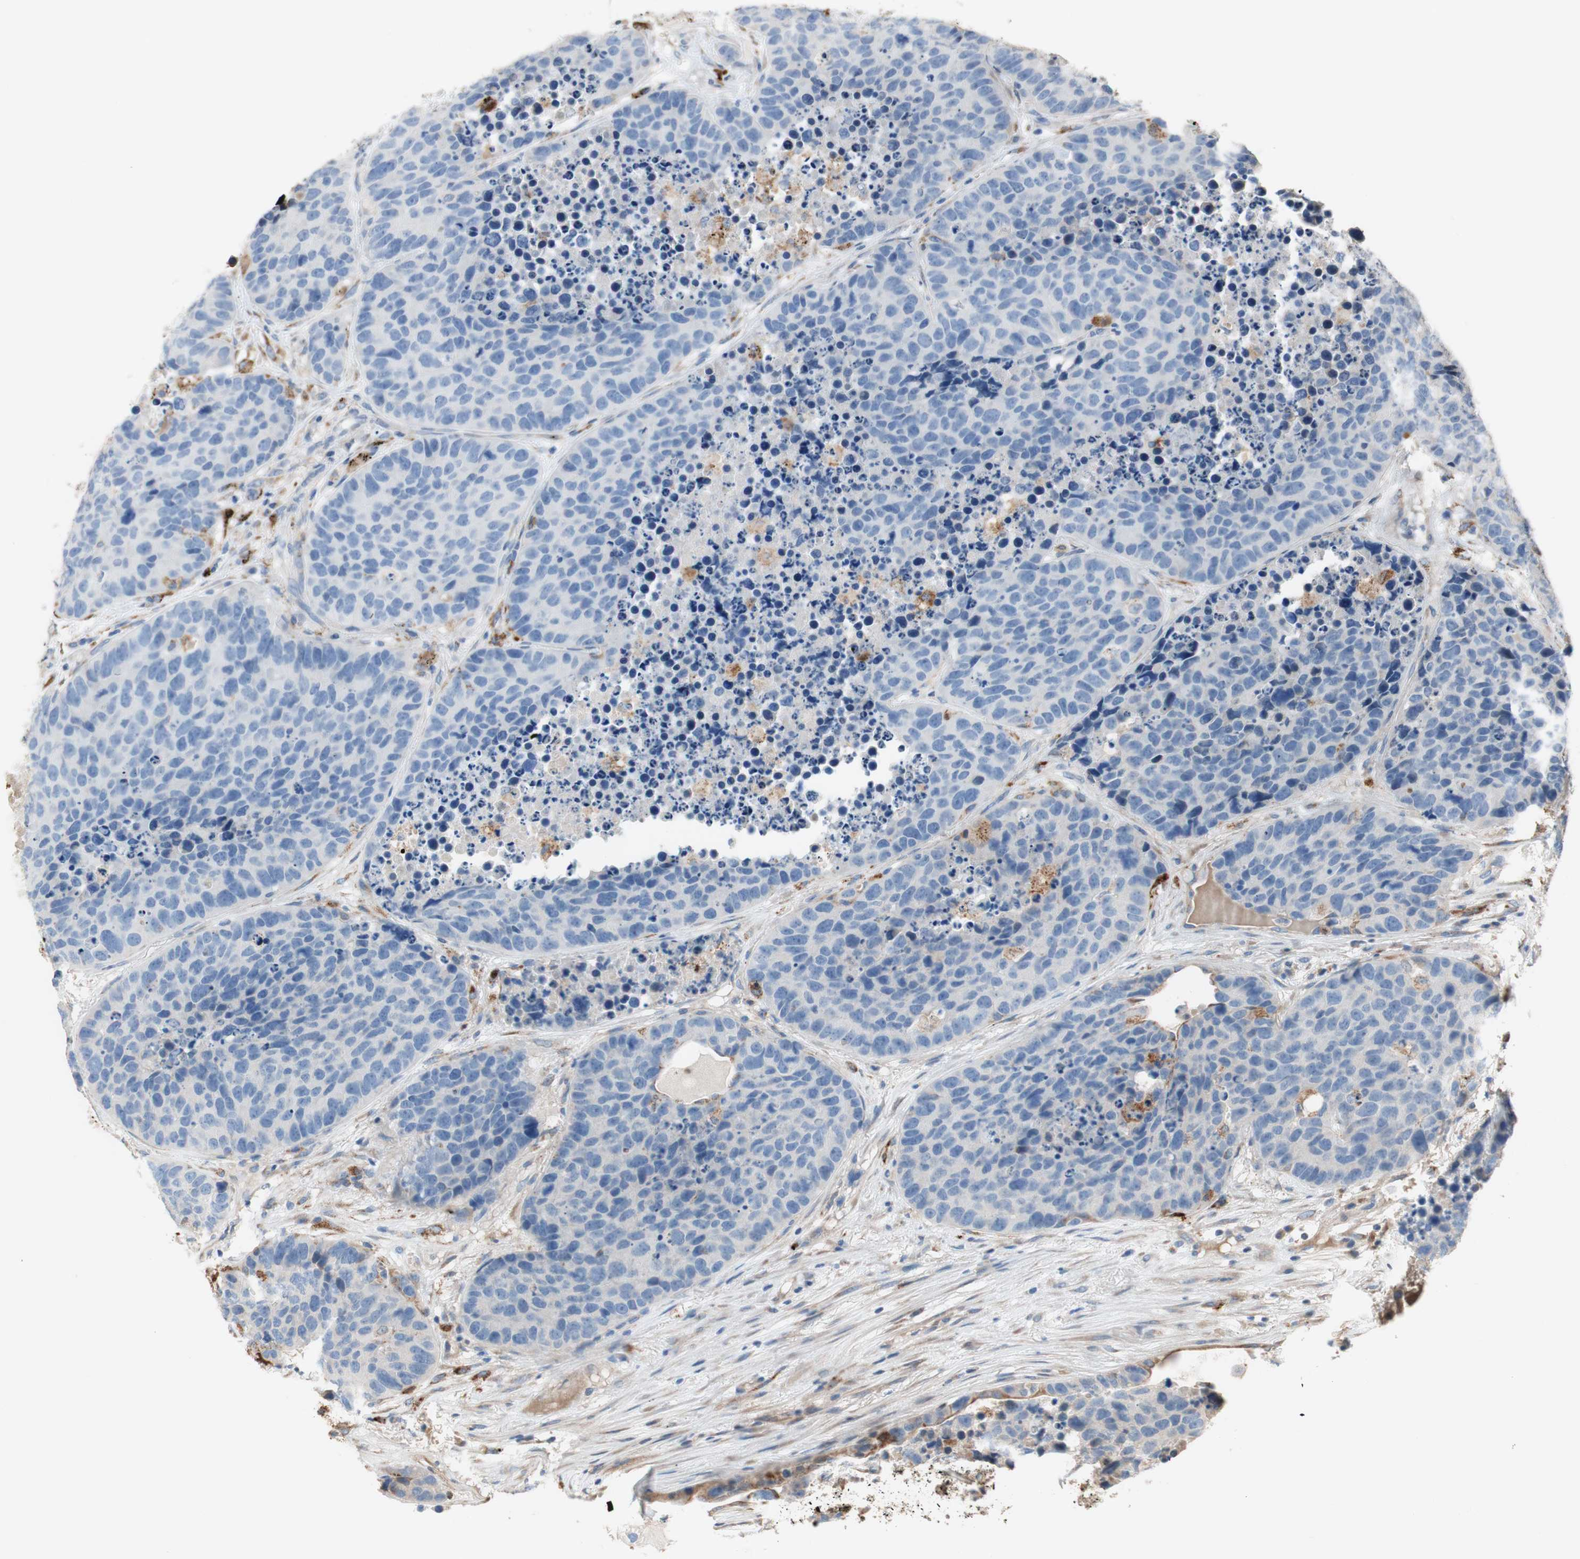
{"staining": {"intensity": "negative", "quantity": "none", "location": "none"}, "tissue": "carcinoid", "cell_type": "Tumor cells", "image_type": "cancer", "snomed": [{"axis": "morphology", "description": "Carcinoid, malignant, NOS"}, {"axis": "topography", "description": "Lung"}], "caption": "Immunohistochemistry micrograph of neoplastic tissue: carcinoid stained with DAB (3,3'-diaminobenzidine) shows no significant protein expression in tumor cells.", "gene": "PTPN21", "patient": {"sex": "male", "age": 60}}